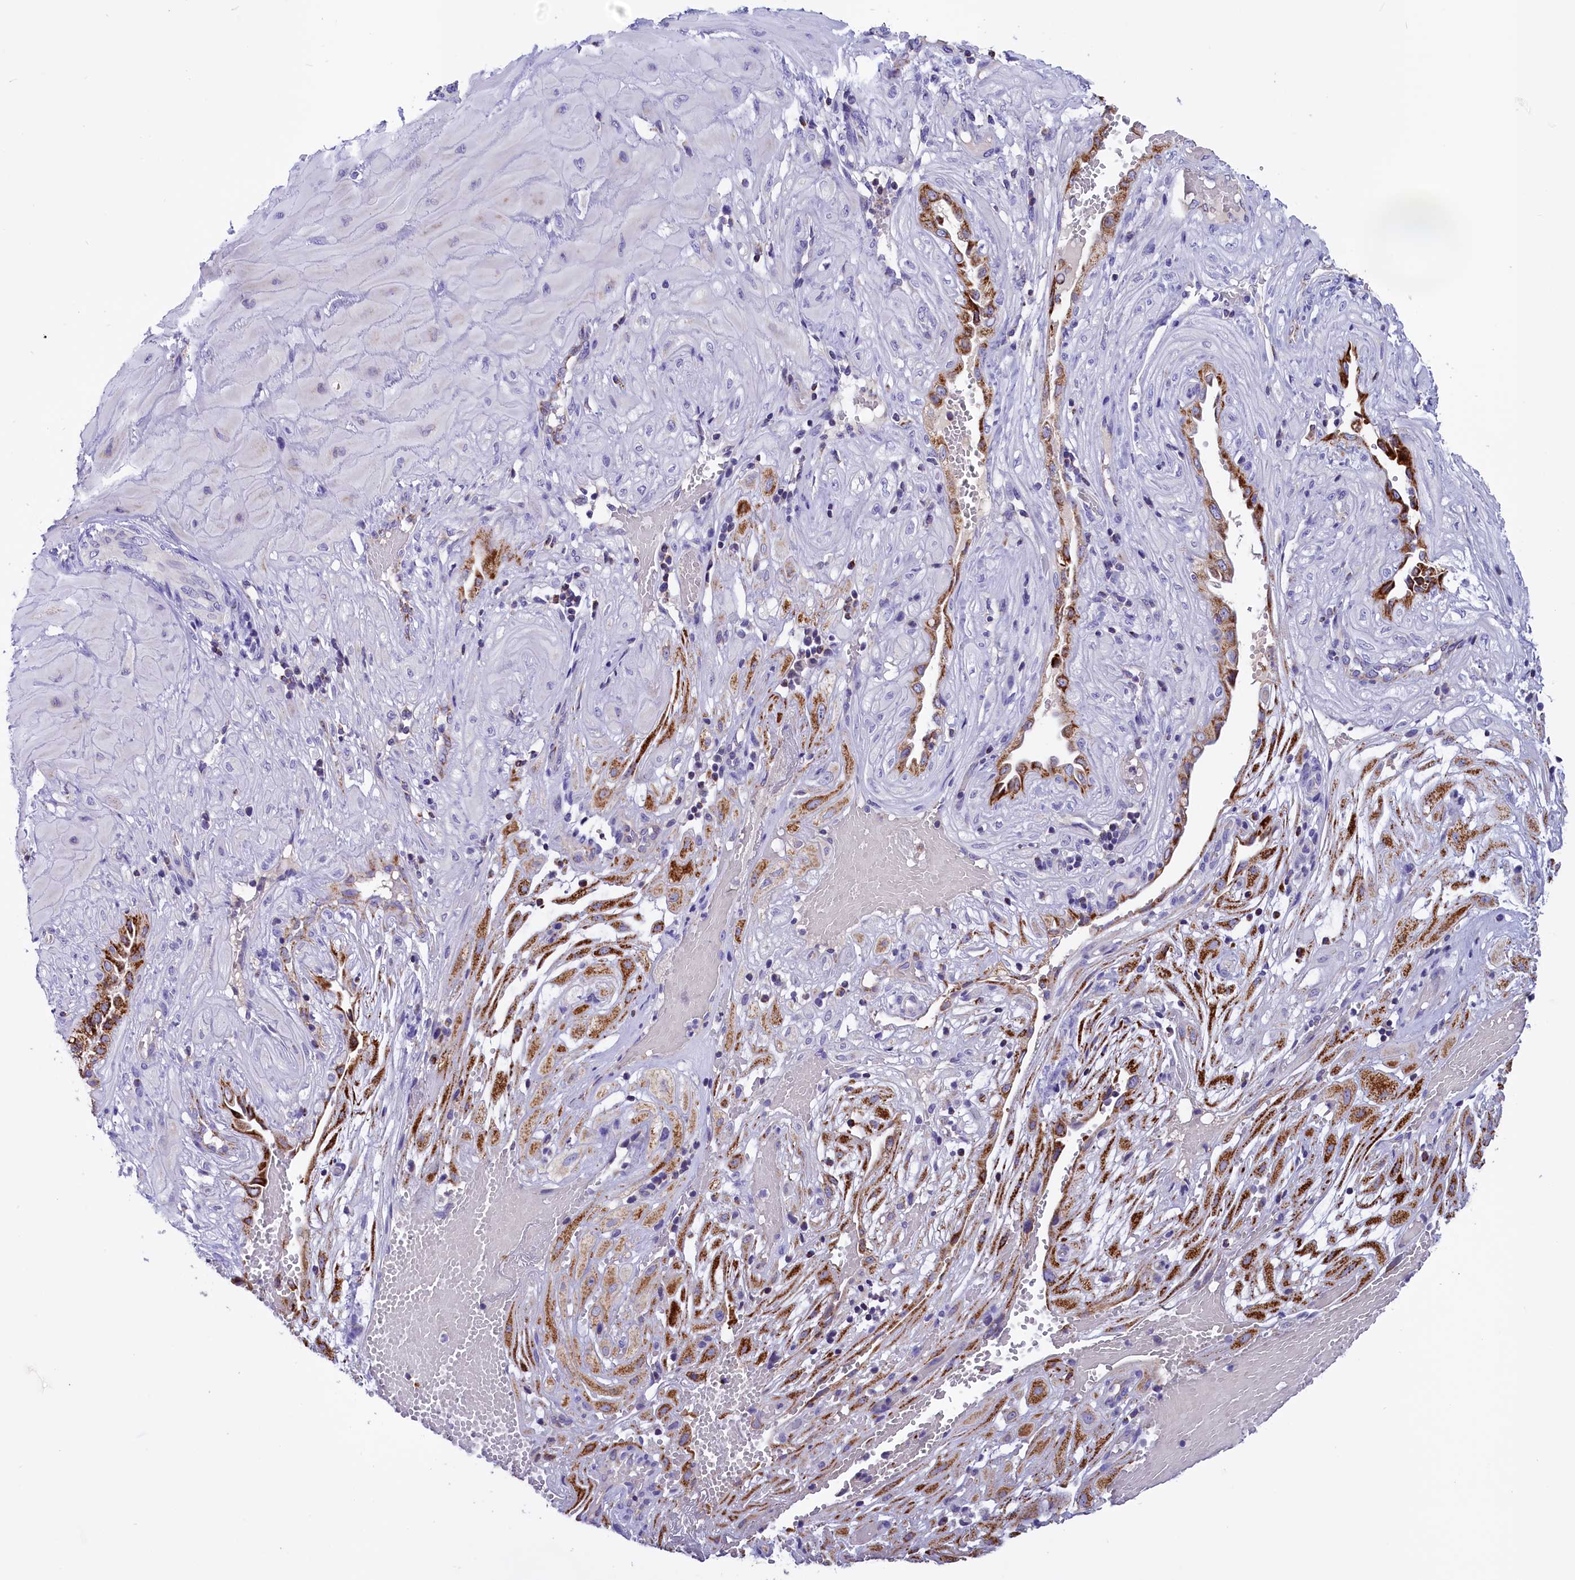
{"staining": {"intensity": "moderate", "quantity": ">75%", "location": "cytoplasmic/membranous"}, "tissue": "cervical cancer", "cell_type": "Tumor cells", "image_type": "cancer", "snomed": [{"axis": "morphology", "description": "Squamous cell carcinoma, NOS"}, {"axis": "topography", "description": "Cervix"}], "caption": "A brown stain highlights moderate cytoplasmic/membranous positivity of a protein in cervical cancer (squamous cell carcinoma) tumor cells.", "gene": "ABAT", "patient": {"sex": "female", "age": 36}}